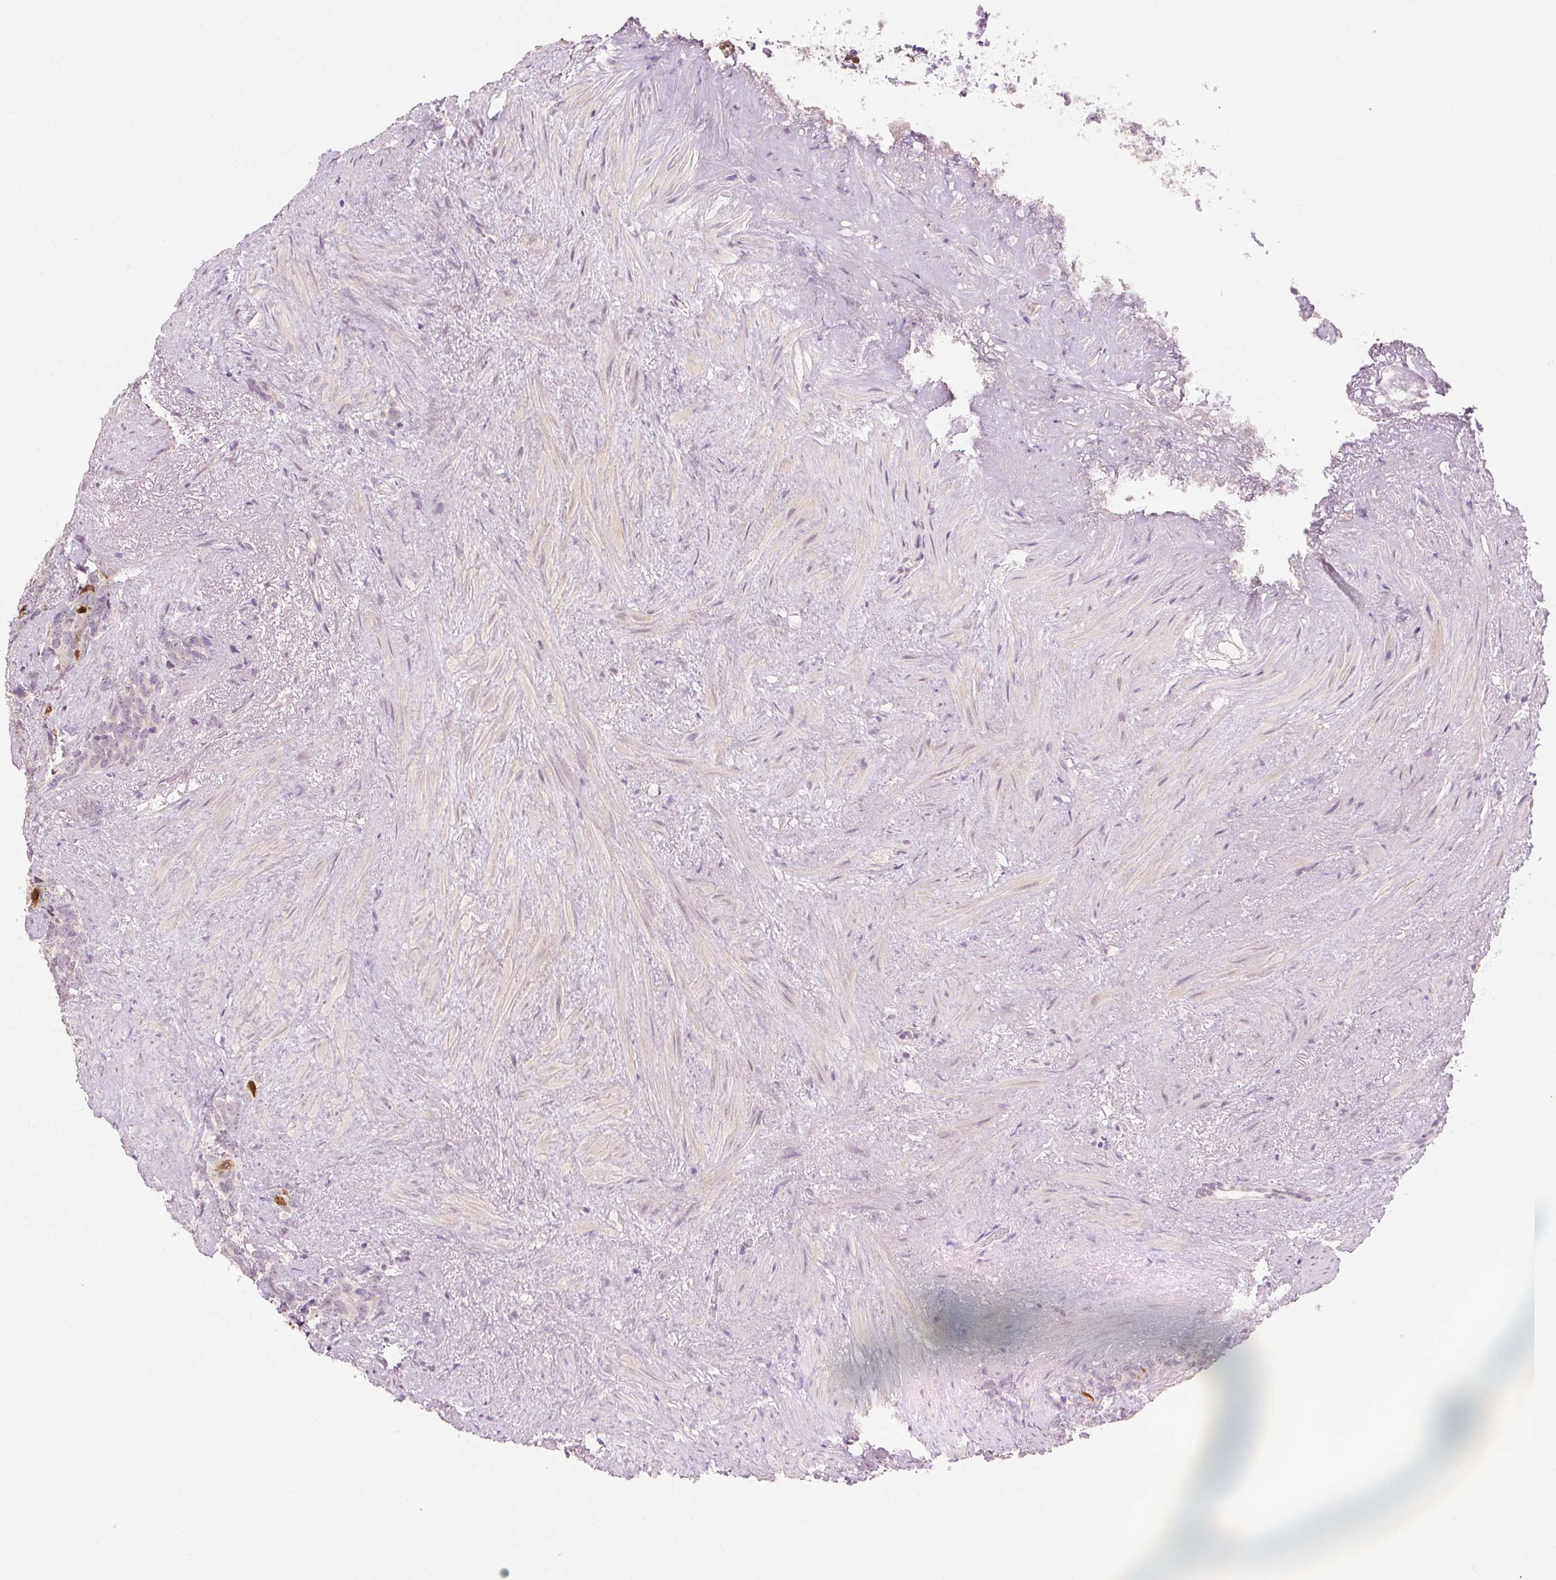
{"staining": {"intensity": "moderate", "quantity": "<25%", "location": "nuclear"}, "tissue": "prostate cancer", "cell_type": "Tumor cells", "image_type": "cancer", "snomed": [{"axis": "morphology", "description": "Adenocarcinoma, High grade"}, {"axis": "topography", "description": "Prostate"}], "caption": "Immunohistochemistry (IHC) of human prostate adenocarcinoma (high-grade) exhibits low levels of moderate nuclear expression in about <25% of tumor cells. (Stains: DAB in brown, nuclei in blue, Microscopy: brightfield microscopy at high magnification).", "gene": "ANLN", "patient": {"sex": "male", "age": 84}}